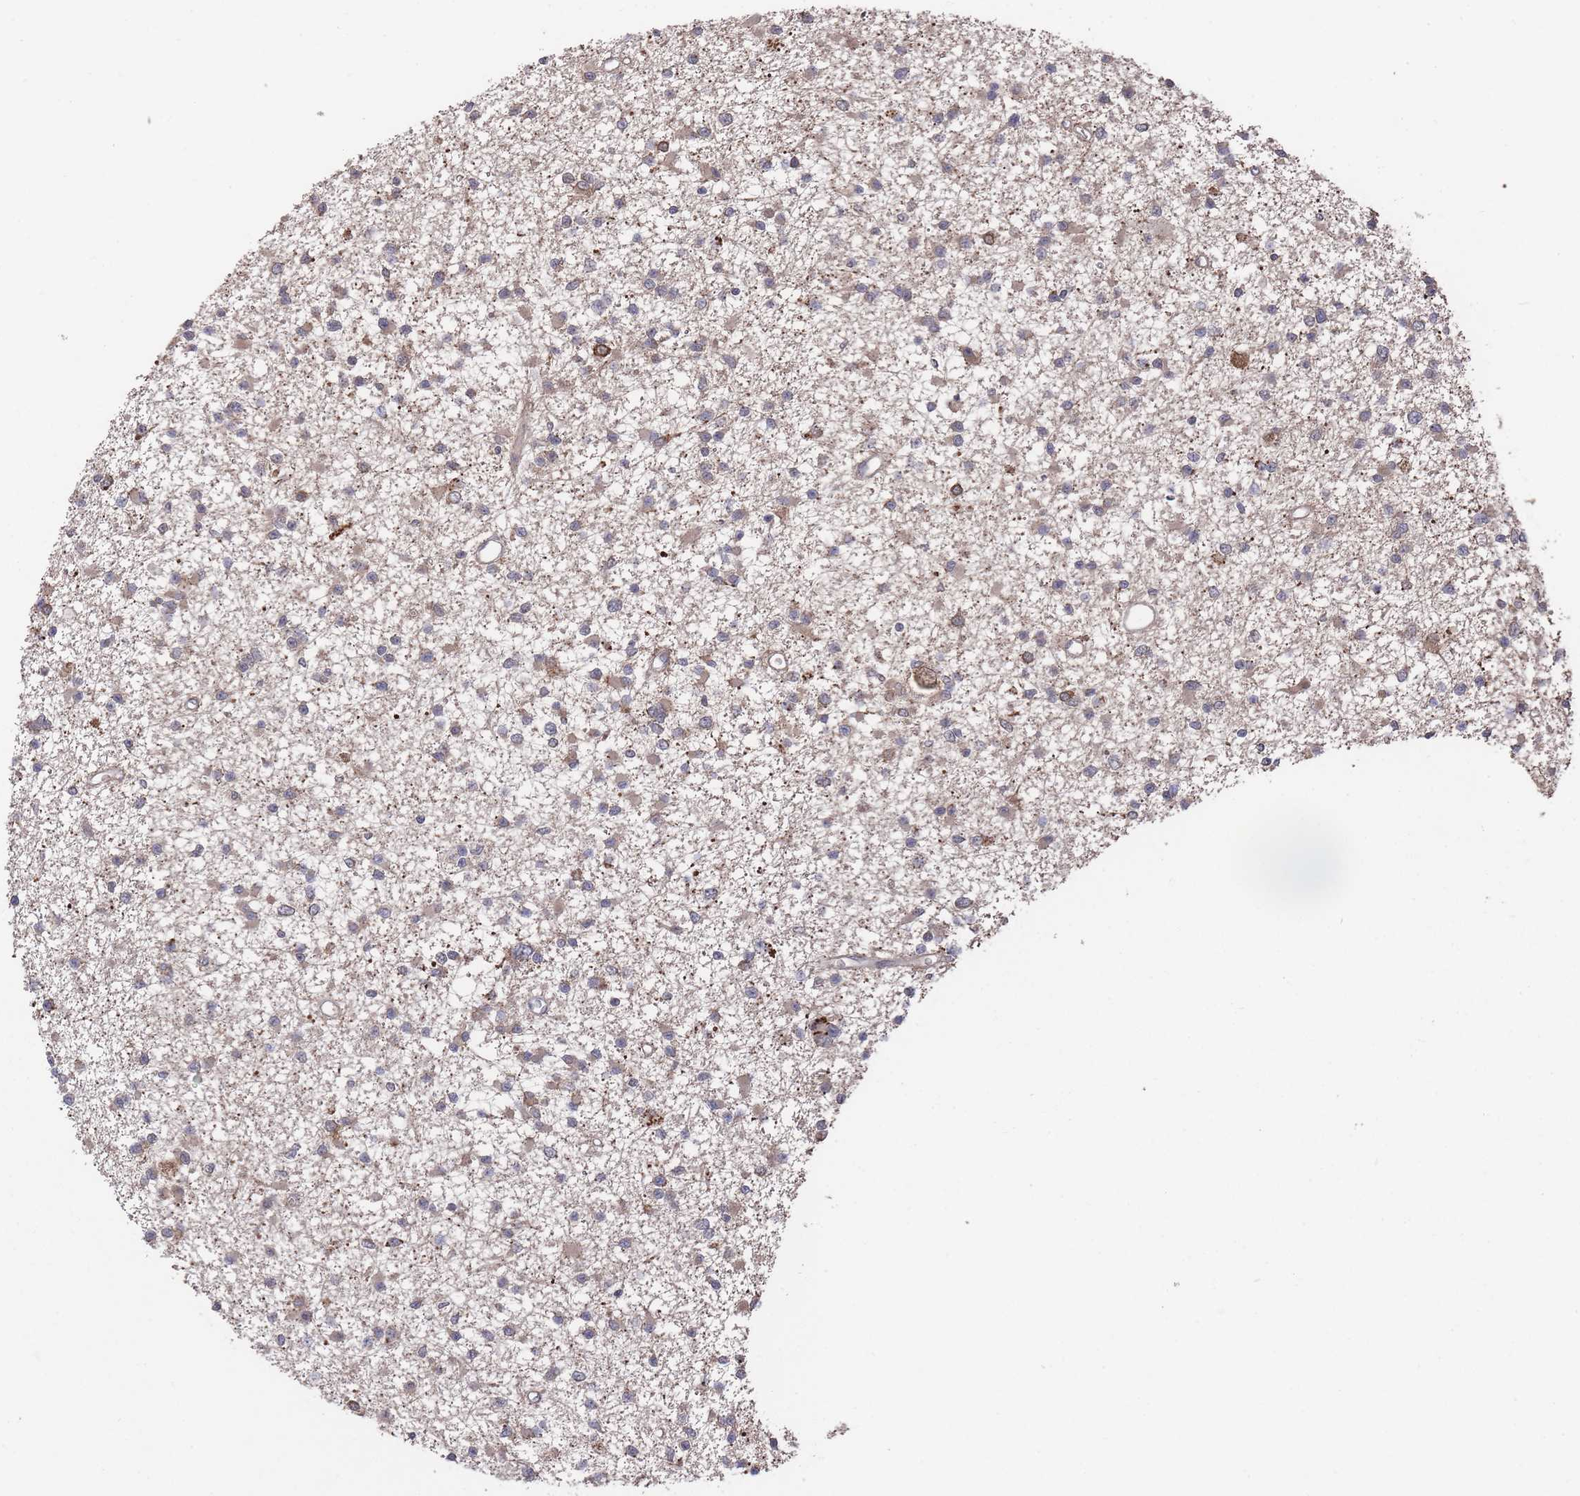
{"staining": {"intensity": "weak", "quantity": "25%-75%", "location": "cytoplasmic/membranous"}, "tissue": "glioma", "cell_type": "Tumor cells", "image_type": "cancer", "snomed": [{"axis": "morphology", "description": "Glioma, malignant, Low grade"}, {"axis": "topography", "description": "Brain"}], "caption": "Immunohistochemistry of human low-grade glioma (malignant) displays low levels of weak cytoplasmic/membranous positivity in about 25%-75% of tumor cells.", "gene": "SF3B1", "patient": {"sex": "female", "age": 22}}